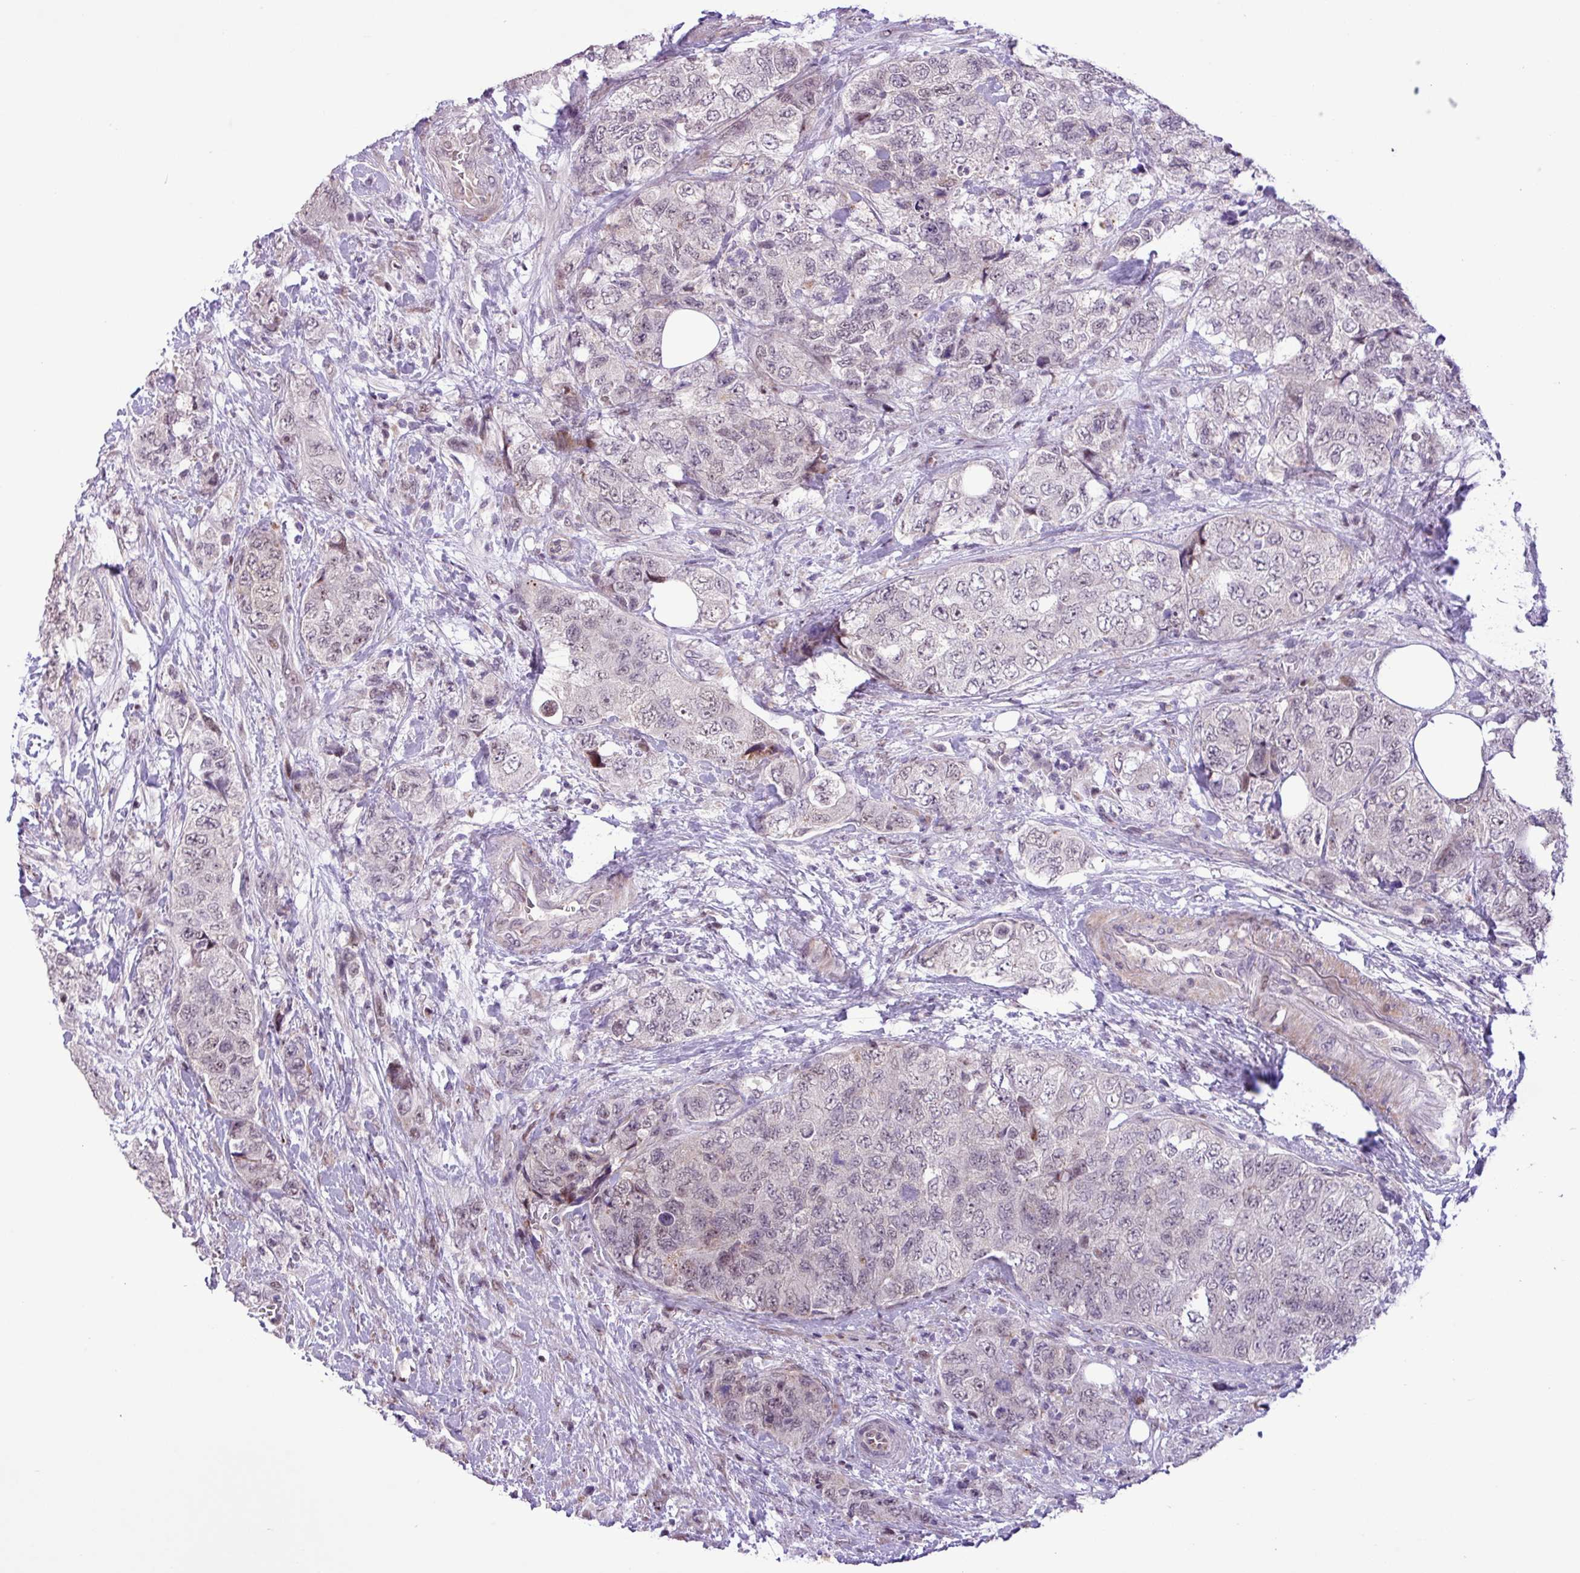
{"staining": {"intensity": "weak", "quantity": "25%-75%", "location": "nuclear"}, "tissue": "urothelial cancer", "cell_type": "Tumor cells", "image_type": "cancer", "snomed": [{"axis": "morphology", "description": "Urothelial carcinoma, High grade"}, {"axis": "topography", "description": "Urinary bladder"}], "caption": "Weak nuclear protein staining is seen in approximately 25%-75% of tumor cells in urothelial cancer. The staining was performed using DAB, with brown indicating positive protein expression. Nuclei are stained blue with hematoxylin.", "gene": "ZNF354A", "patient": {"sex": "female", "age": 78}}